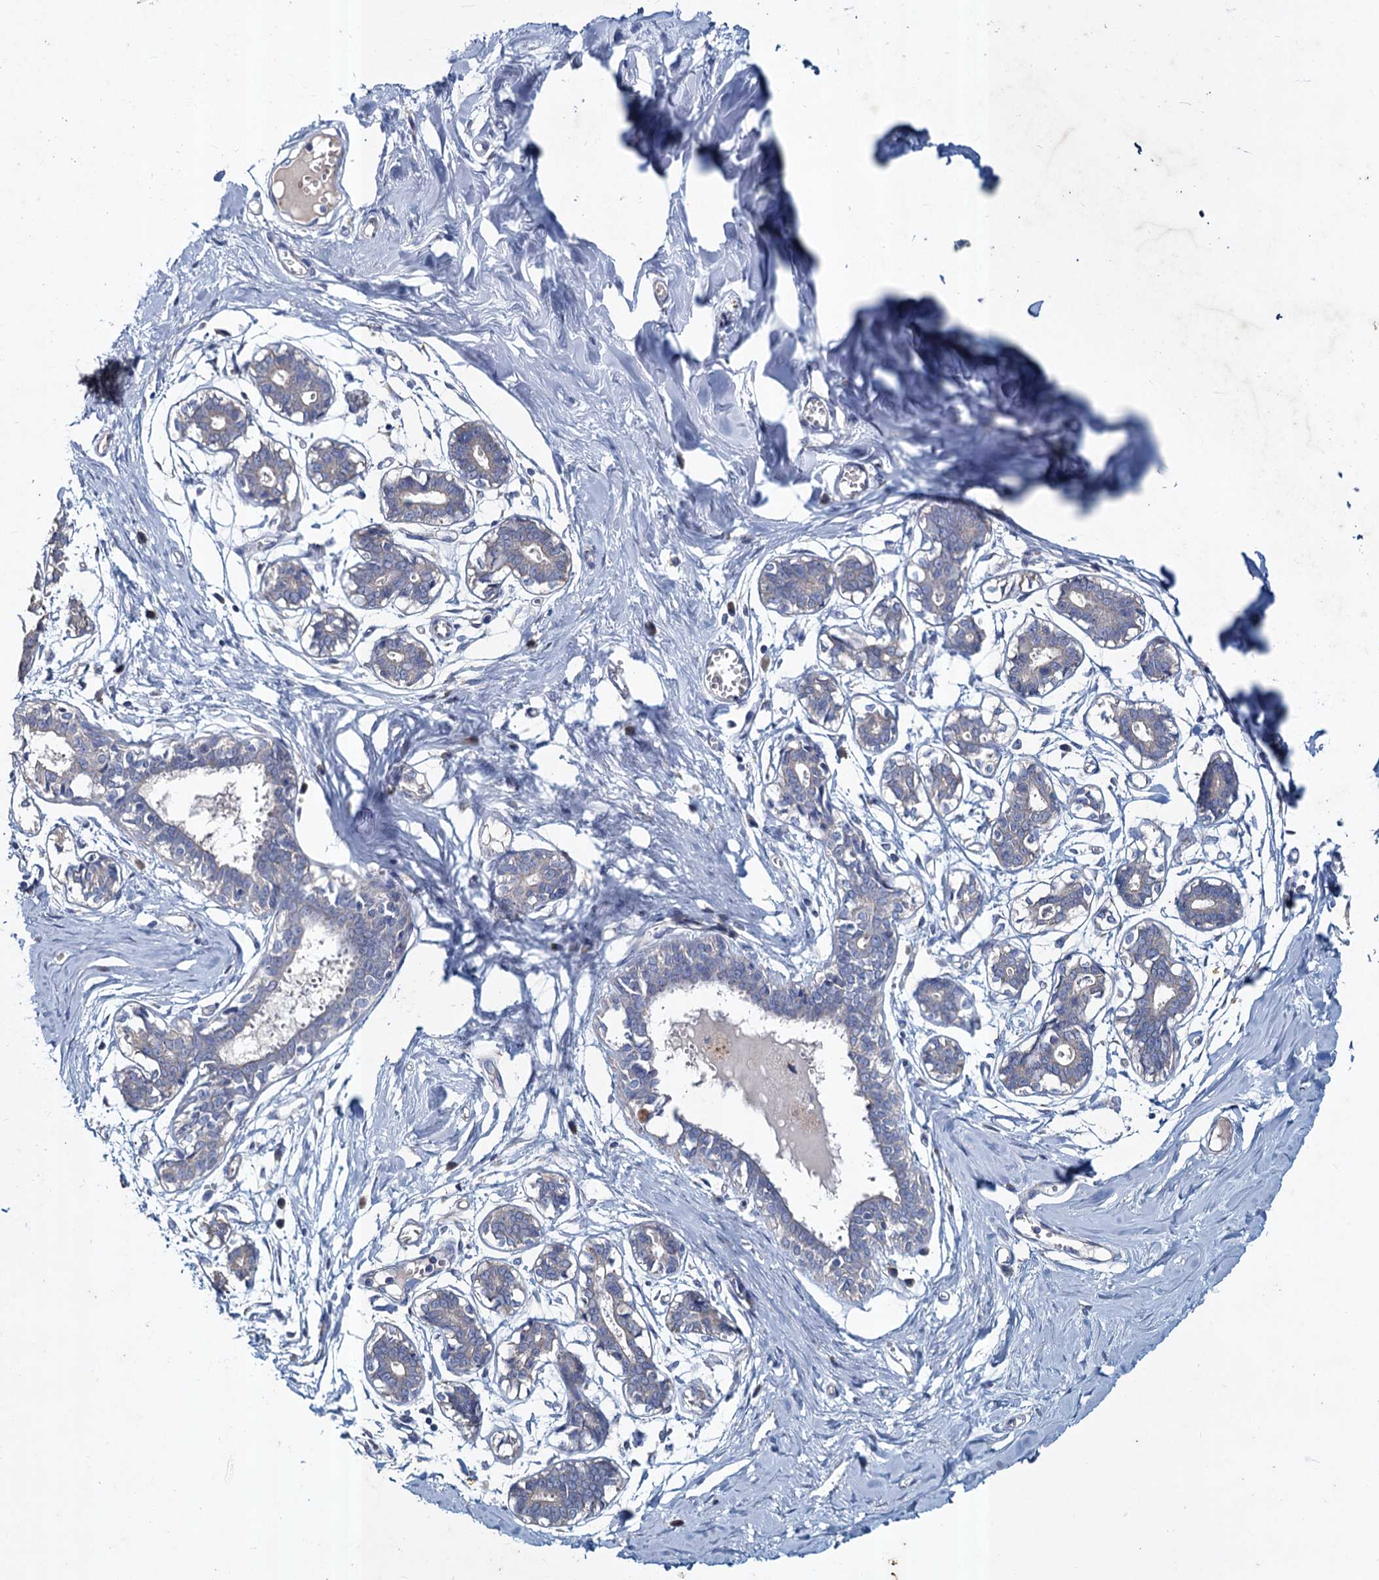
{"staining": {"intensity": "negative", "quantity": "none", "location": "none"}, "tissue": "breast", "cell_type": "Adipocytes", "image_type": "normal", "snomed": [{"axis": "morphology", "description": "Normal tissue, NOS"}, {"axis": "topography", "description": "Breast"}], "caption": "An immunohistochemistry micrograph of unremarkable breast is shown. There is no staining in adipocytes of breast. (DAB immunohistochemistry with hematoxylin counter stain).", "gene": "TMX2", "patient": {"sex": "female", "age": 27}}